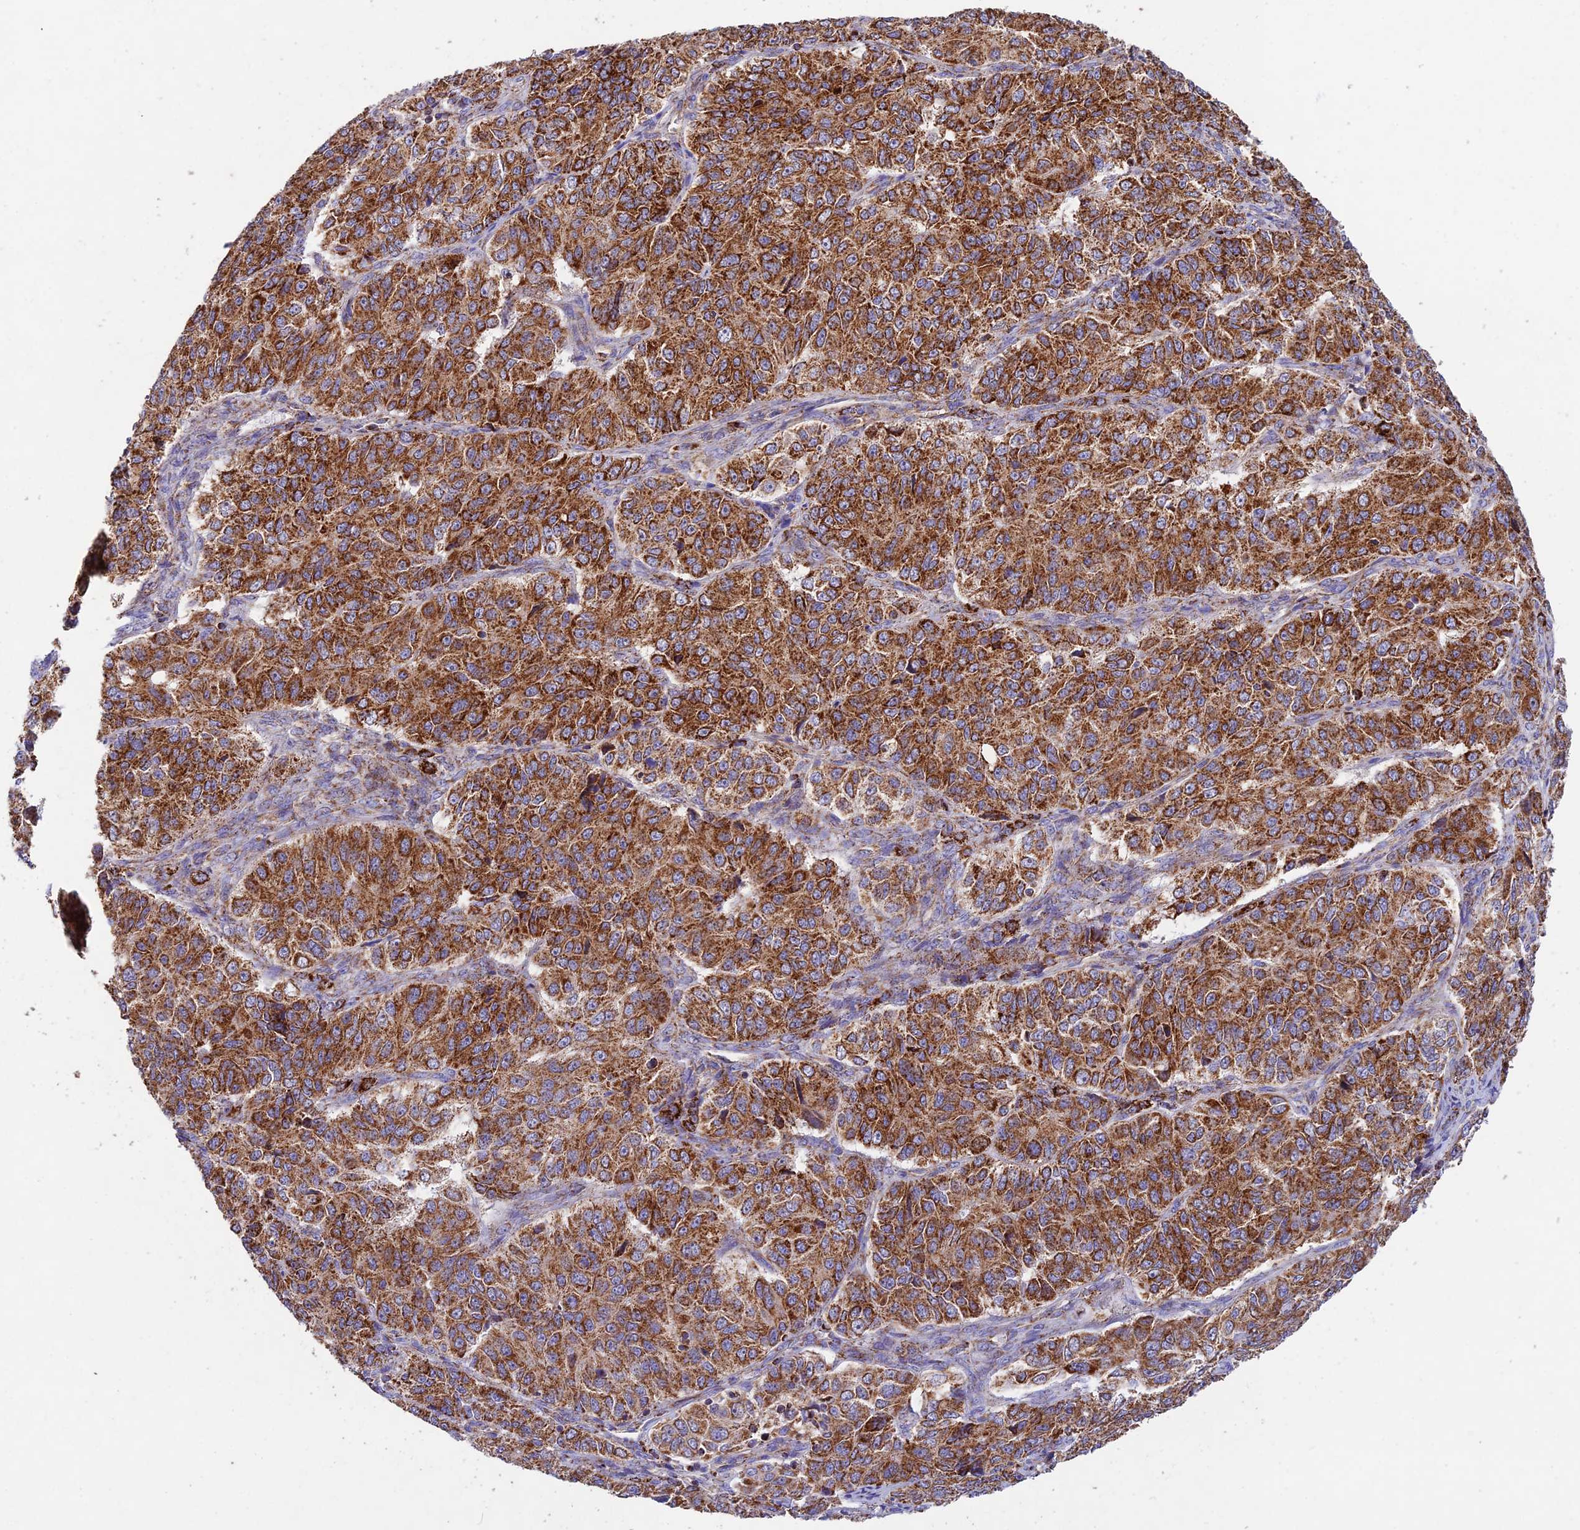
{"staining": {"intensity": "strong", "quantity": ">75%", "location": "cytoplasmic/membranous"}, "tissue": "ovarian cancer", "cell_type": "Tumor cells", "image_type": "cancer", "snomed": [{"axis": "morphology", "description": "Carcinoma, endometroid"}, {"axis": "topography", "description": "Ovary"}], "caption": "Endometroid carcinoma (ovarian) stained for a protein (brown) reveals strong cytoplasmic/membranous positive staining in about >75% of tumor cells.", "gene": "KHDC3L", "patient": {"sex": "female", "age": 51}}